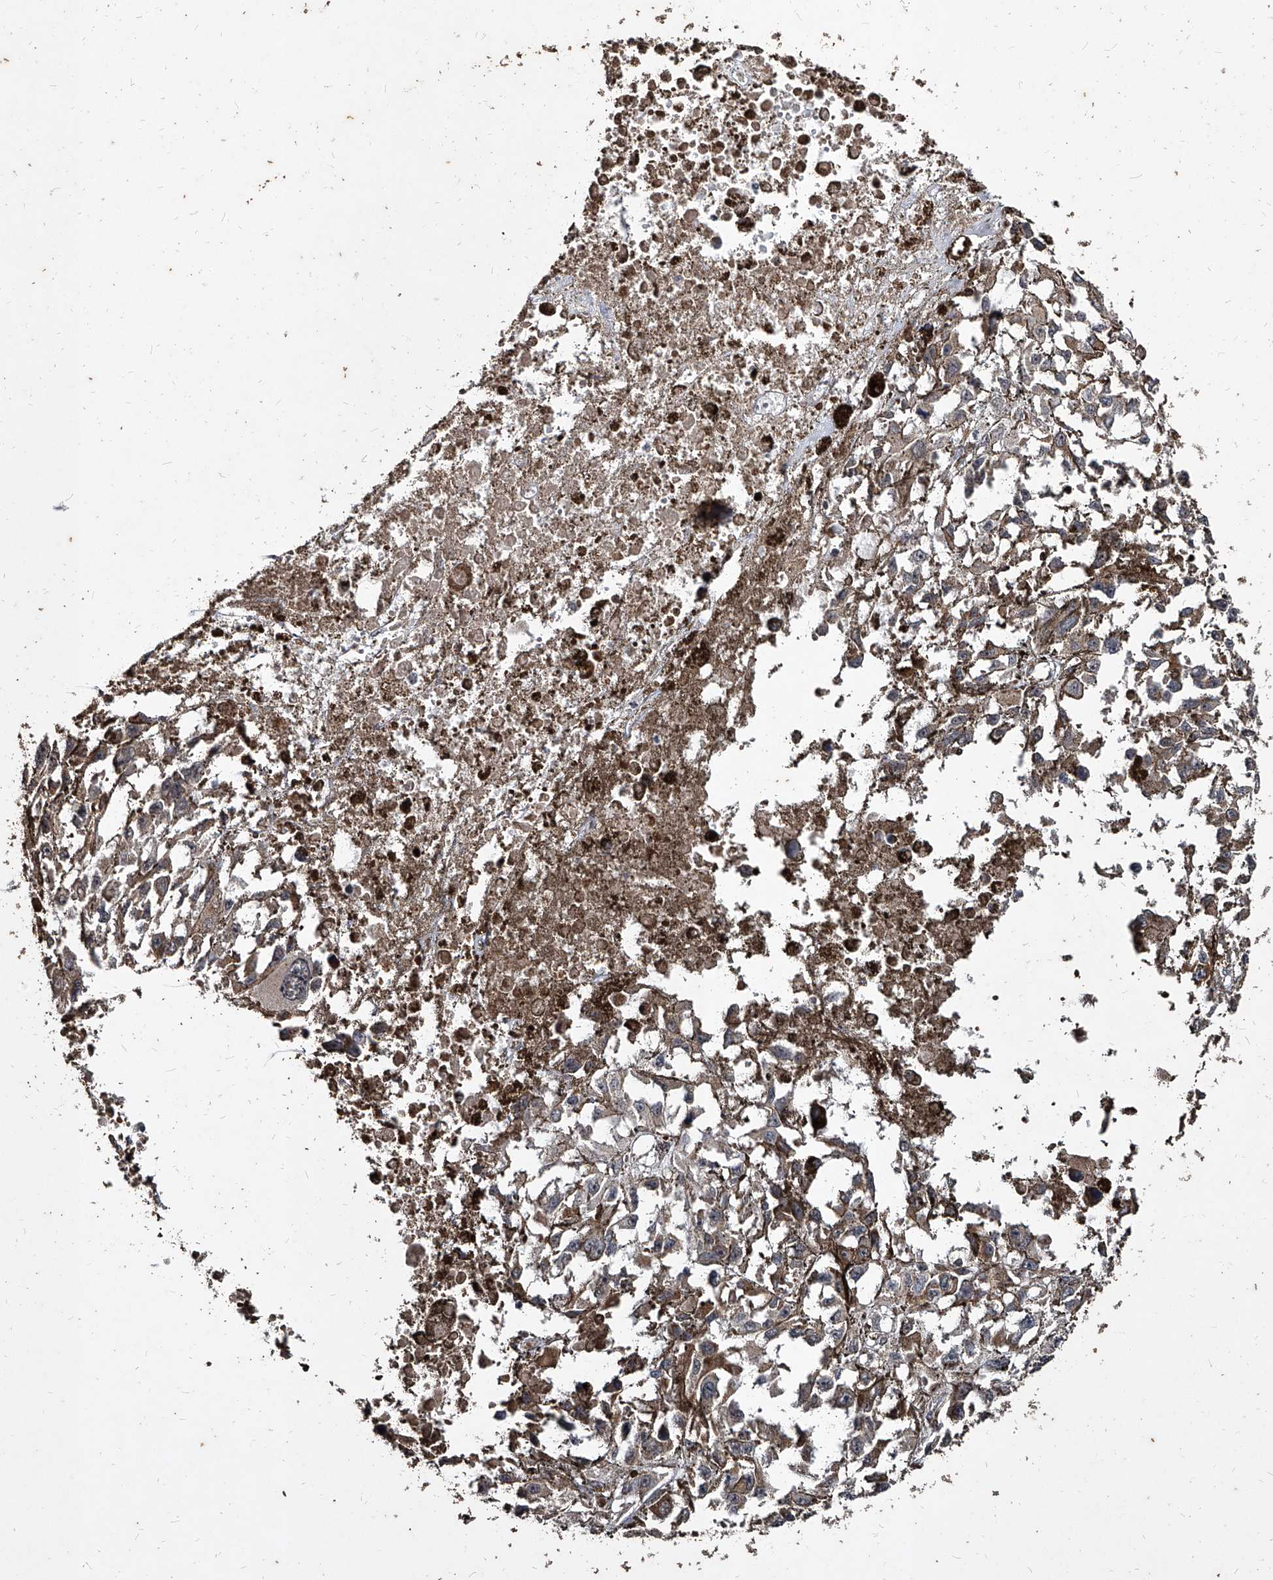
{"staining": {"intensity": "weak", "quantity": "<25%", "location": "cytoplasmic/membranous"}, "tissue": "melanoma", "cell_type": "Tumor cells", "image_type": "cancer", "snomed": [{"axis": "morphology", "description": "Malignant melanoma, Metastatic site"}, {"axis": "topography", "description": "Lymph node"}], "caption": "A histopathology image of human malignant melanoma (metastatic site) is negative for staining in tumor cells.", "gene": "GPR183", "patient": {"sex": "male", "age": 59}}